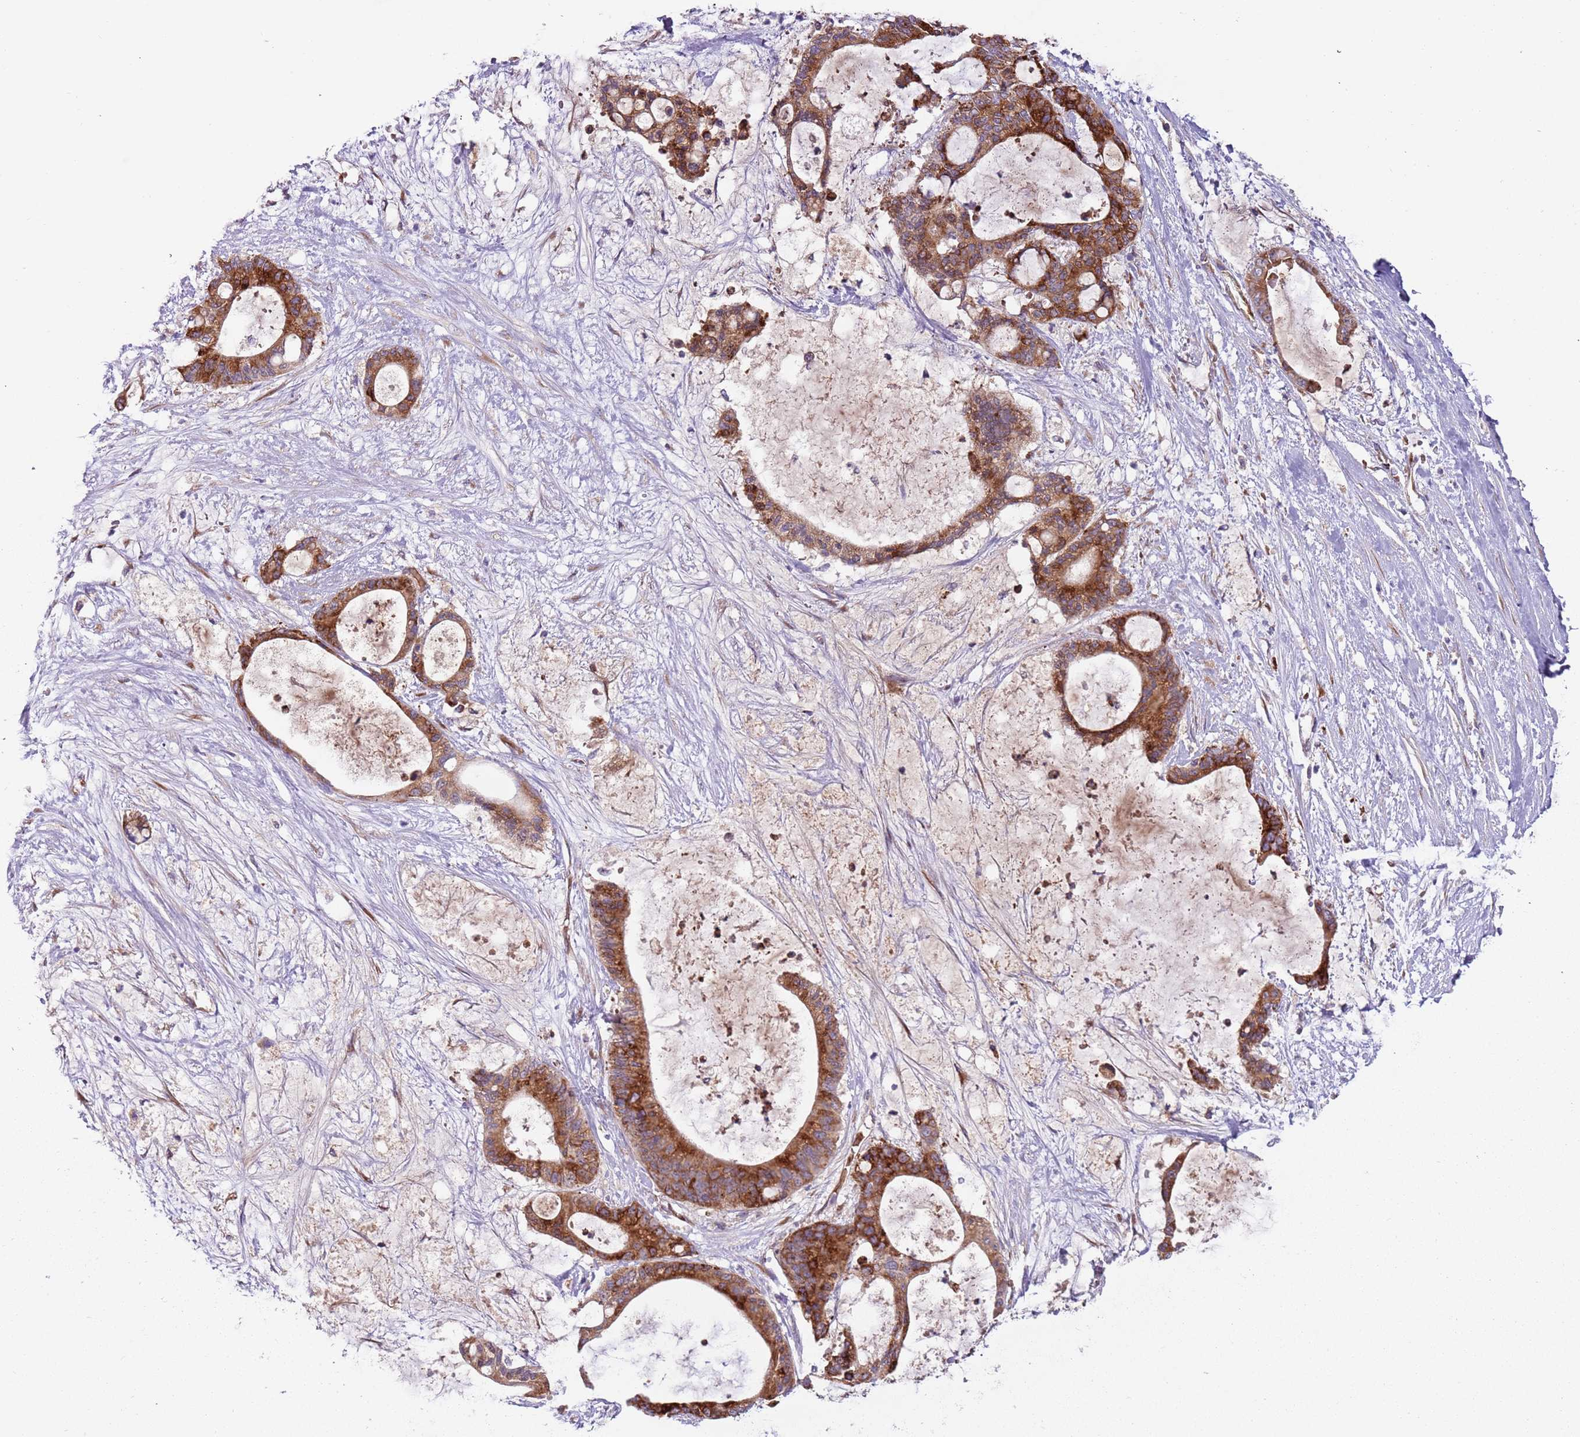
{"staining": {"intensity": "strong", "quantity": ">75%", "location": "cytoplasmic/membranous"}, "tissue": "liver cancer", "cell_type": "Tumor cells", "image_type": "cancer", "snomed": [{"axis": "morphology", "description": "Normal tissue, NOS"}, {"axis": "morphology", "description": "Cholangiocarcinoma"}, {"axis": "topography", "description": "Liver"}, {"axis": "topography", "description": "Peripheral nerve tissue"}], "caption": "DAB immunohistochemical staining of liver cancer demonstrates strong cytoplasmic/membranous protein staining in about >75% of tumor cells.", "gene": "VWCE", "patient": {"sex": "female", "age": 73}}